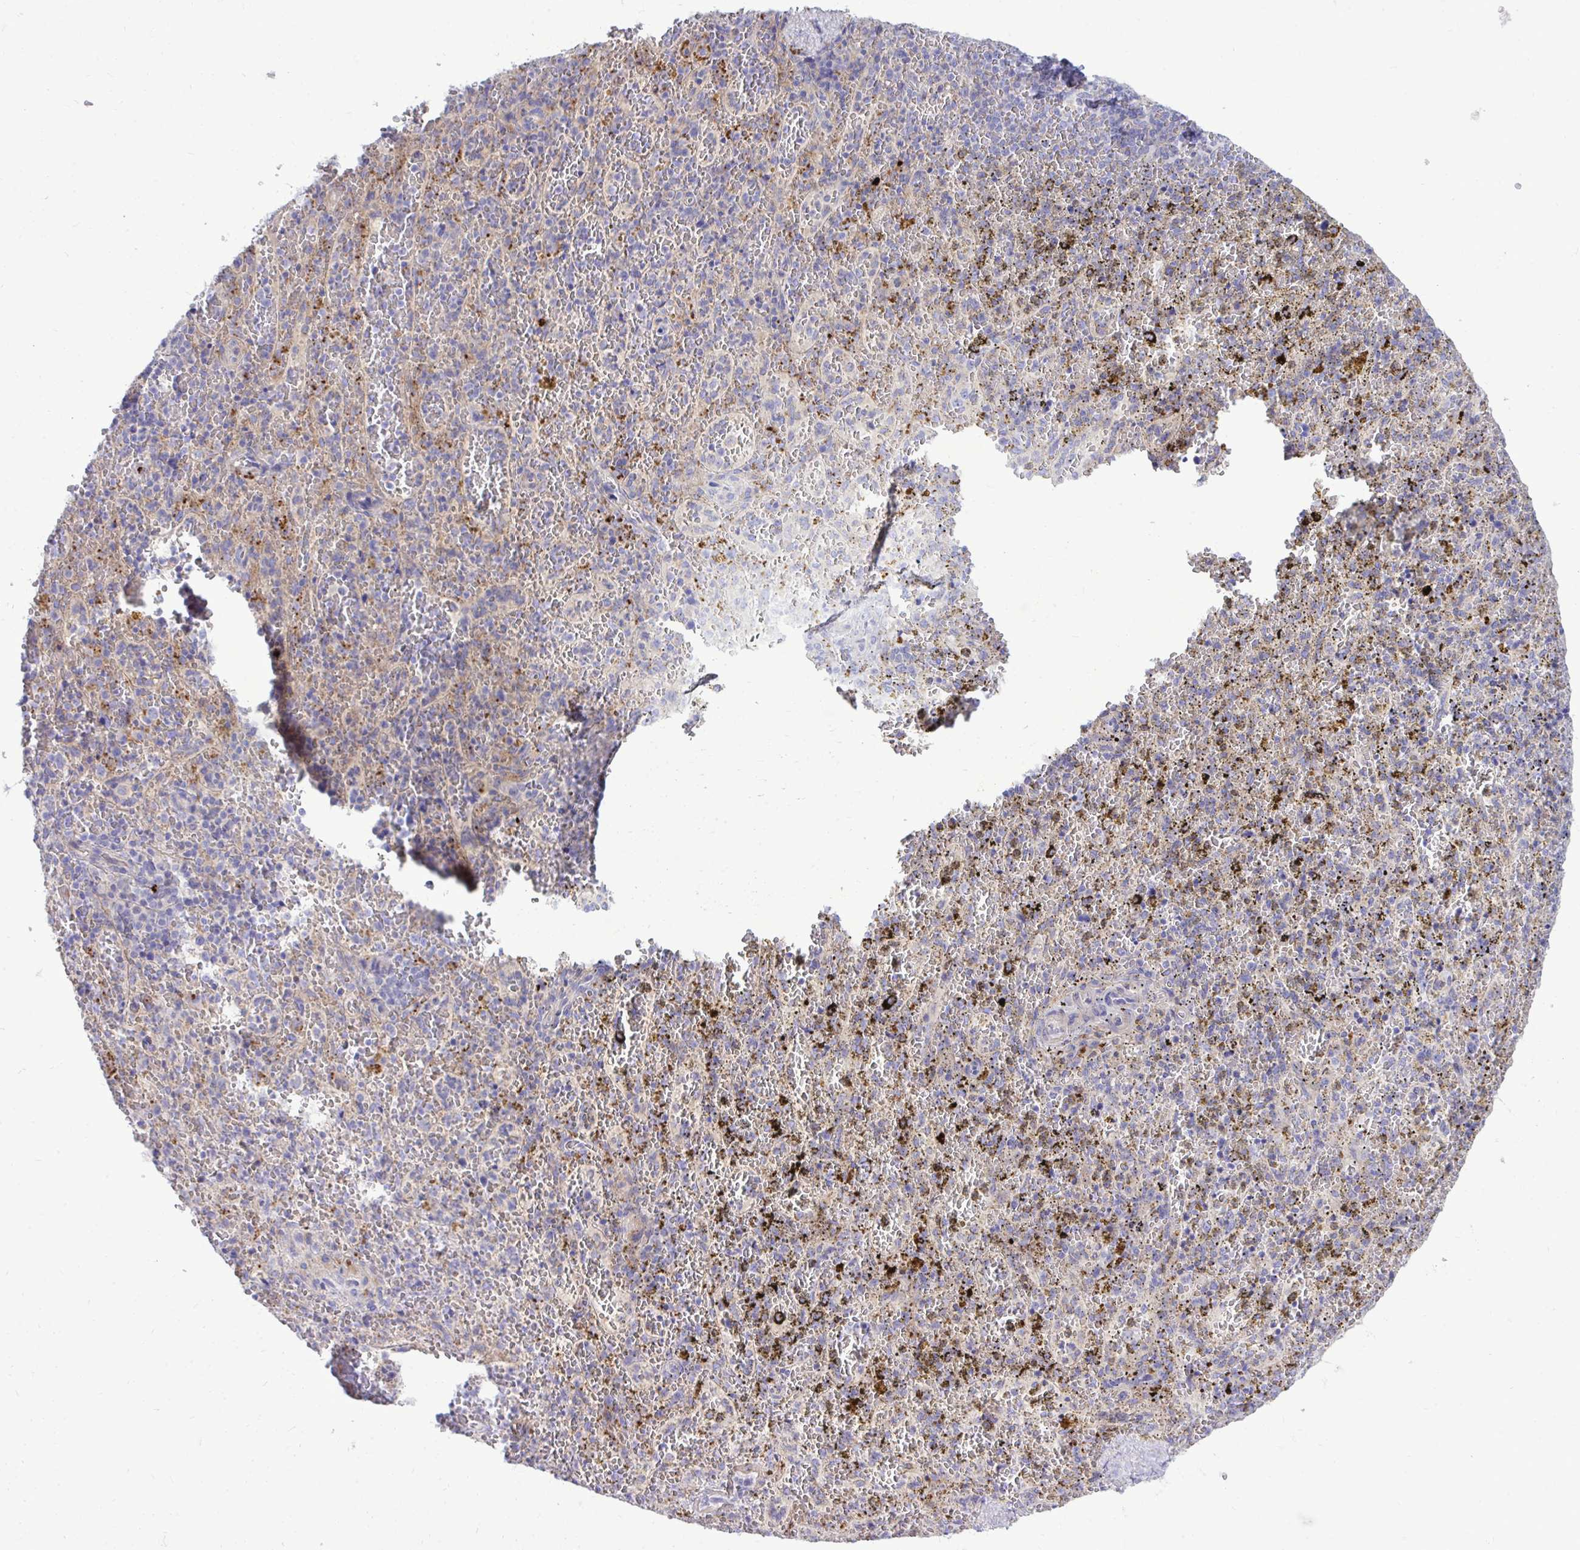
{"staining": {"intensity": "negative", "quantity": "none", "location": "none"}, "tissue": "spleen", "cell_type": "Cells in red pulp", "image_type": "normal", "snomed": [{"axis": "morphology", "description": "Normal tissue, NOS"}, {"axis": "topography", "description": "Spleen"}], "caption": "Normal spleen was stained to show a protein in brown. There is no significant positivity in cells in red pulp. (DAB IHC, high magnification).", "gene": "TP53I11", "patient": {"sex": "female", "age": 50}}